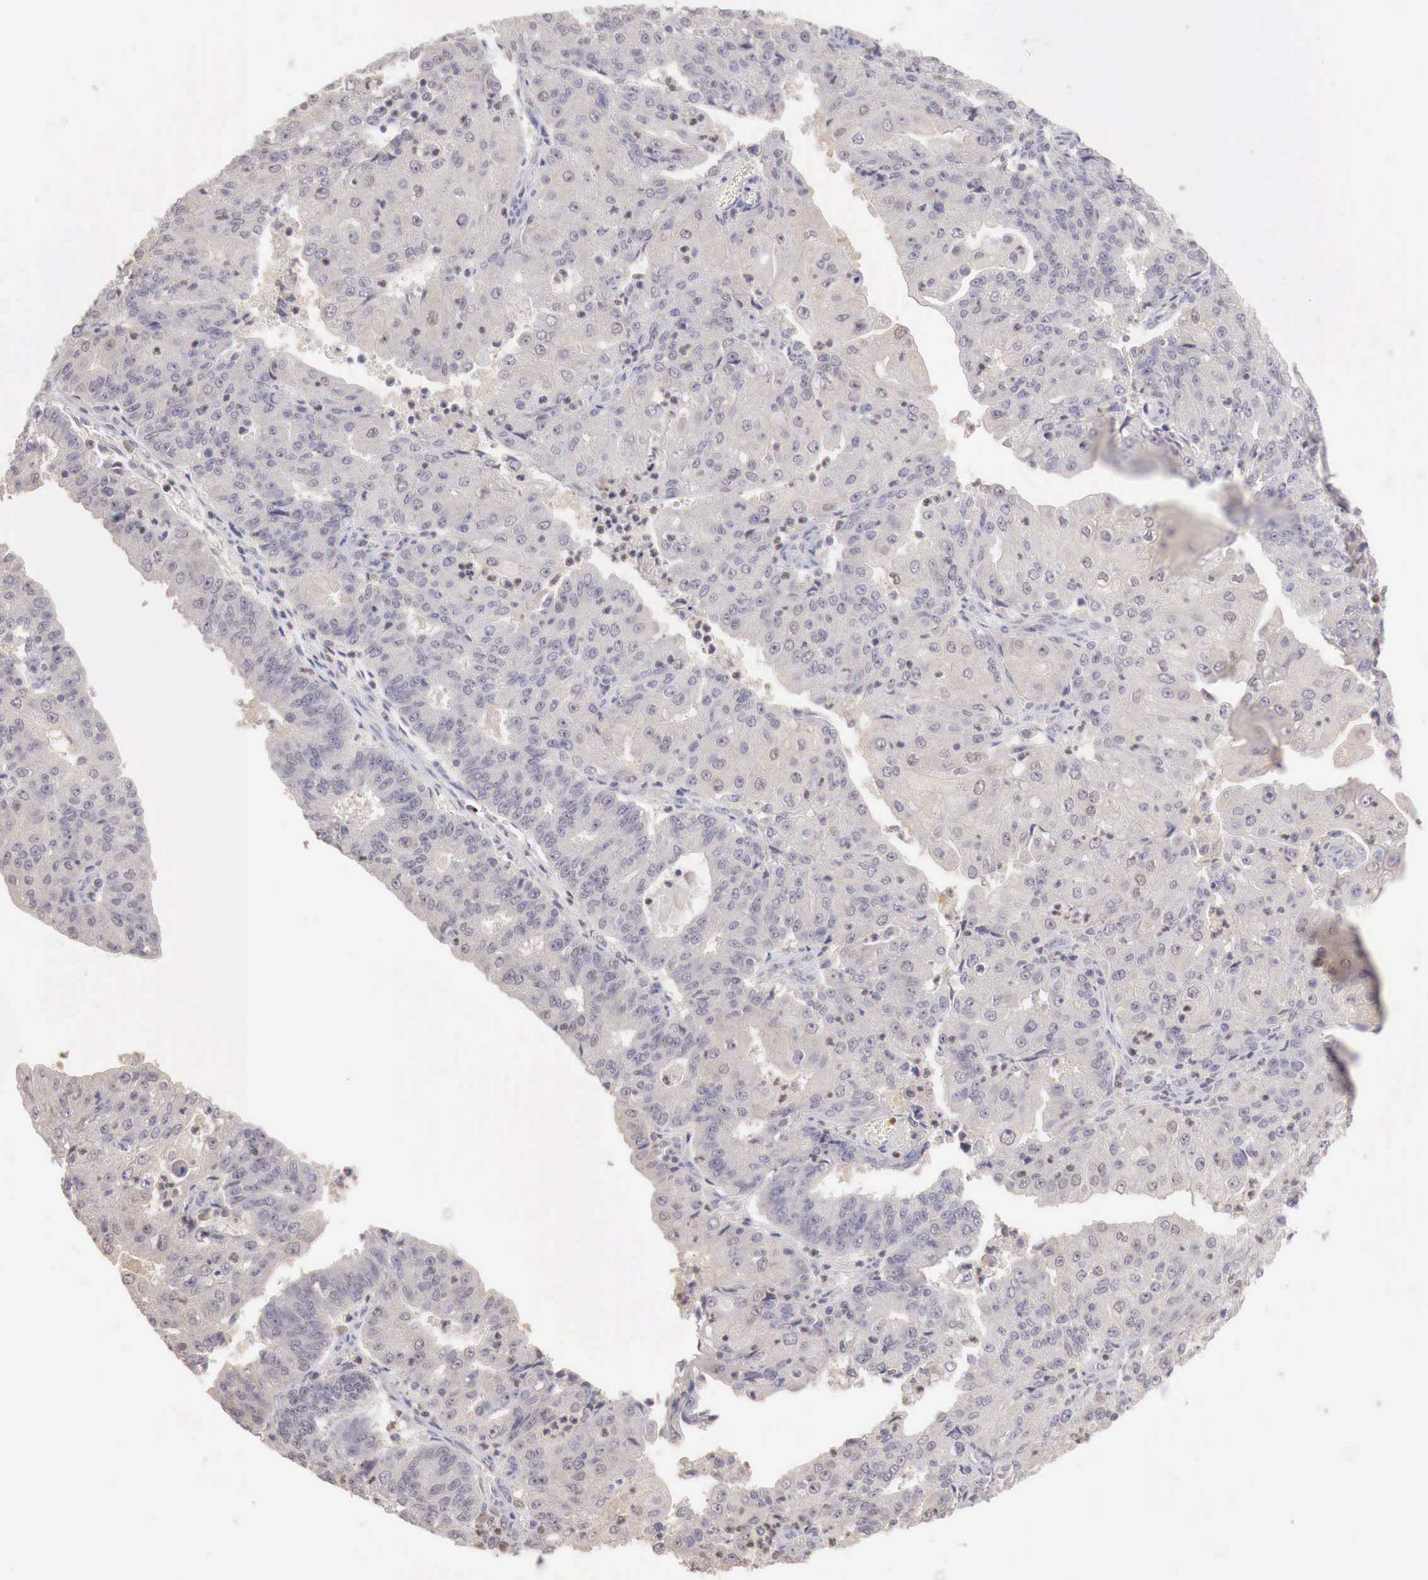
{"staining": {"intensity": "negative", "quantity": "none", "location": "none"}, "tissue": "endometrial cancer", "cell_type": "Tumor cells", "image_type": "cancer", "snomed": [{"axis": "morphology", "description": "Adenocarcinoma, NOS"}, {"axis": "topography", "description": "Endometrium"}], "caption": "The immunohistochemistry photomicrograph has no significant positivity in tumor cells of adenocarcinoma (endometrial) tissue.", "gene": "TBC1D9", "patient": {"sex": "female", "age": 56}}